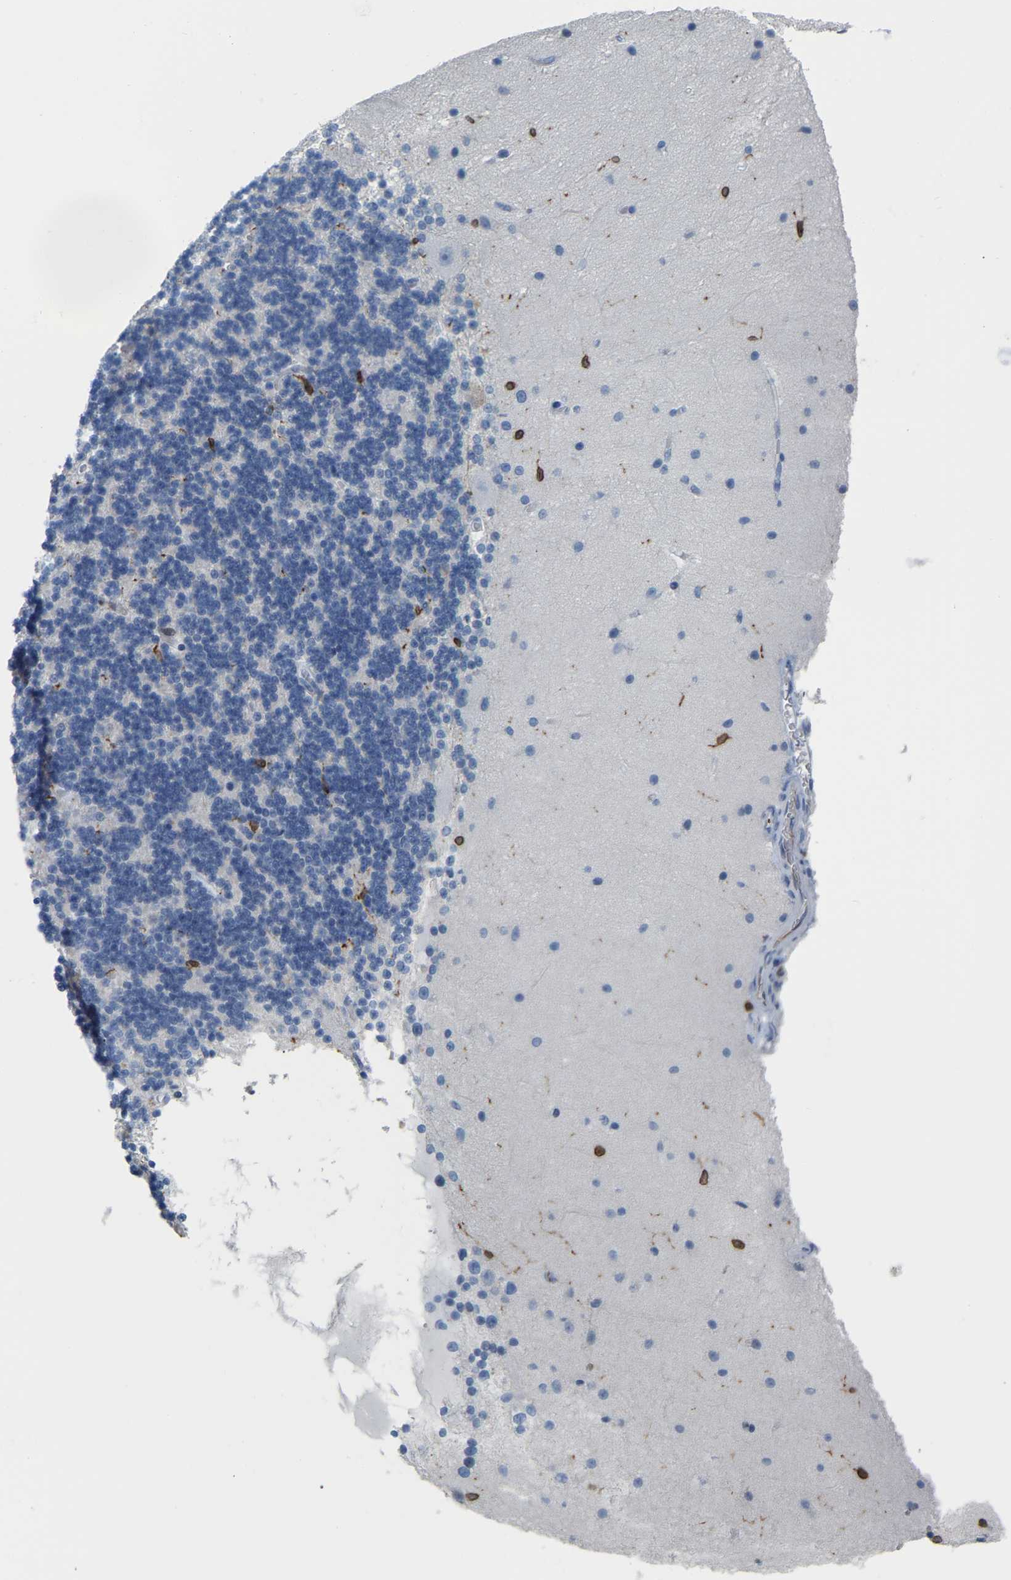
{"staining": {"intensity": "moderate", "quantity": "<25%", "location": "cytoplasmic/membranous"}, "tissue": "cerebellum", "cell_type": "Cells in granular layer", "image_type": "normal", "snomed": [{"axis": "morphology", "description": "Normal tissue, NOS"}, {"axis": "topography", "description": "Cerebellum"}], "caption": "A micrograph showing moderate cytoplasmic/membranous staining in about <25% of cells in granular layer in normal cerebellum, as visualized by brown immunohistochemical staining.", "gene": "PTGS1", "patient": {"sex": "female", "age": 54}}